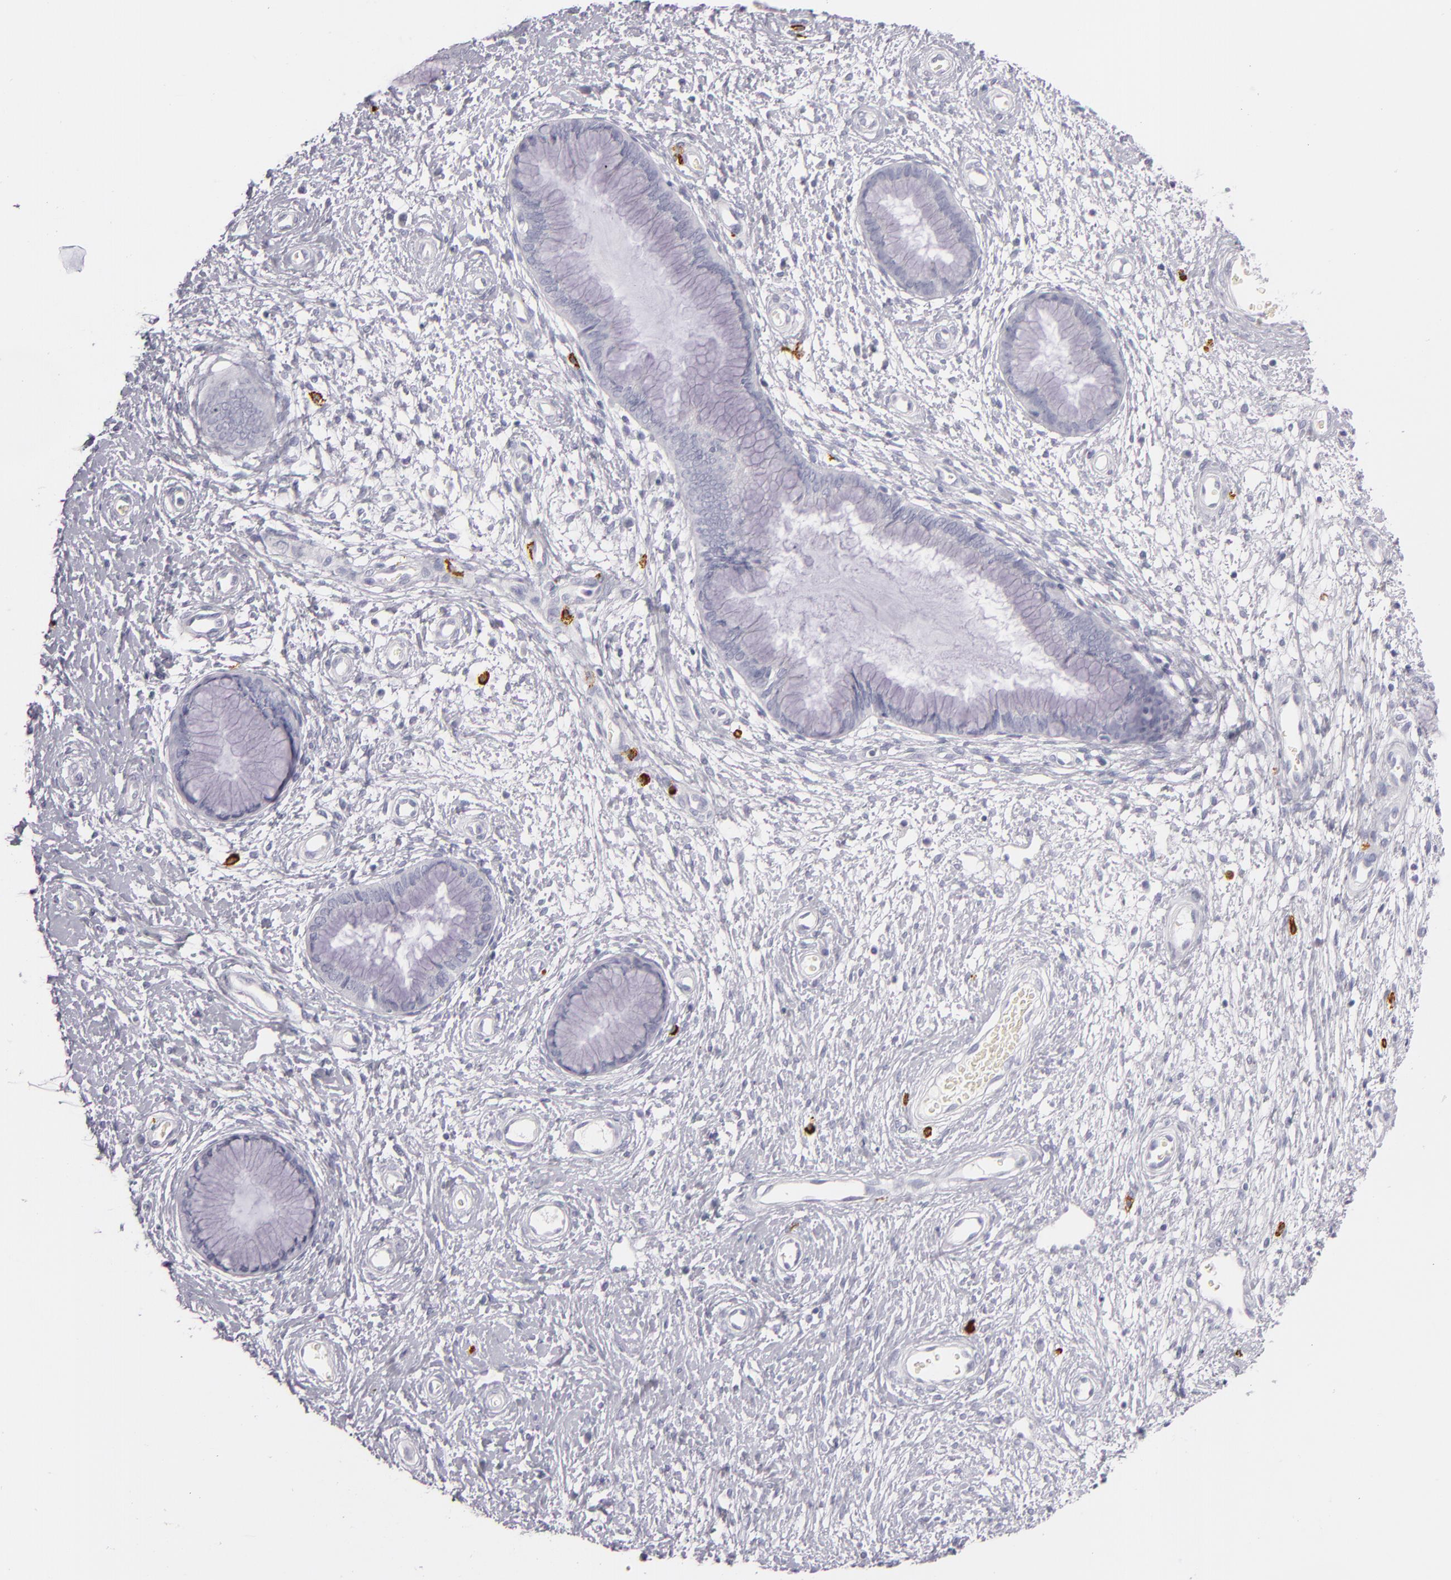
{"staining": {"intensity": "negative", "quantity": "none", "location": "none"}, "tissue": "cervix", "cell_type": "Glandular cells", "image_type": "normal", "snomed": [{"axis": "morphology", "description": "Normal tissue, NOS"}, {"axis": "topography", "description": "Cervix"}], "caption": "High magnification brightfield microscopy of benign cervix stained with DAB (3,3'-diaminobenzidine) (brown) and counterstained with hematoxylin (blue): glandular cells show no significant positivity.", "gene": "TPSD1", "patient": {"sex": "female", "age": 55}}